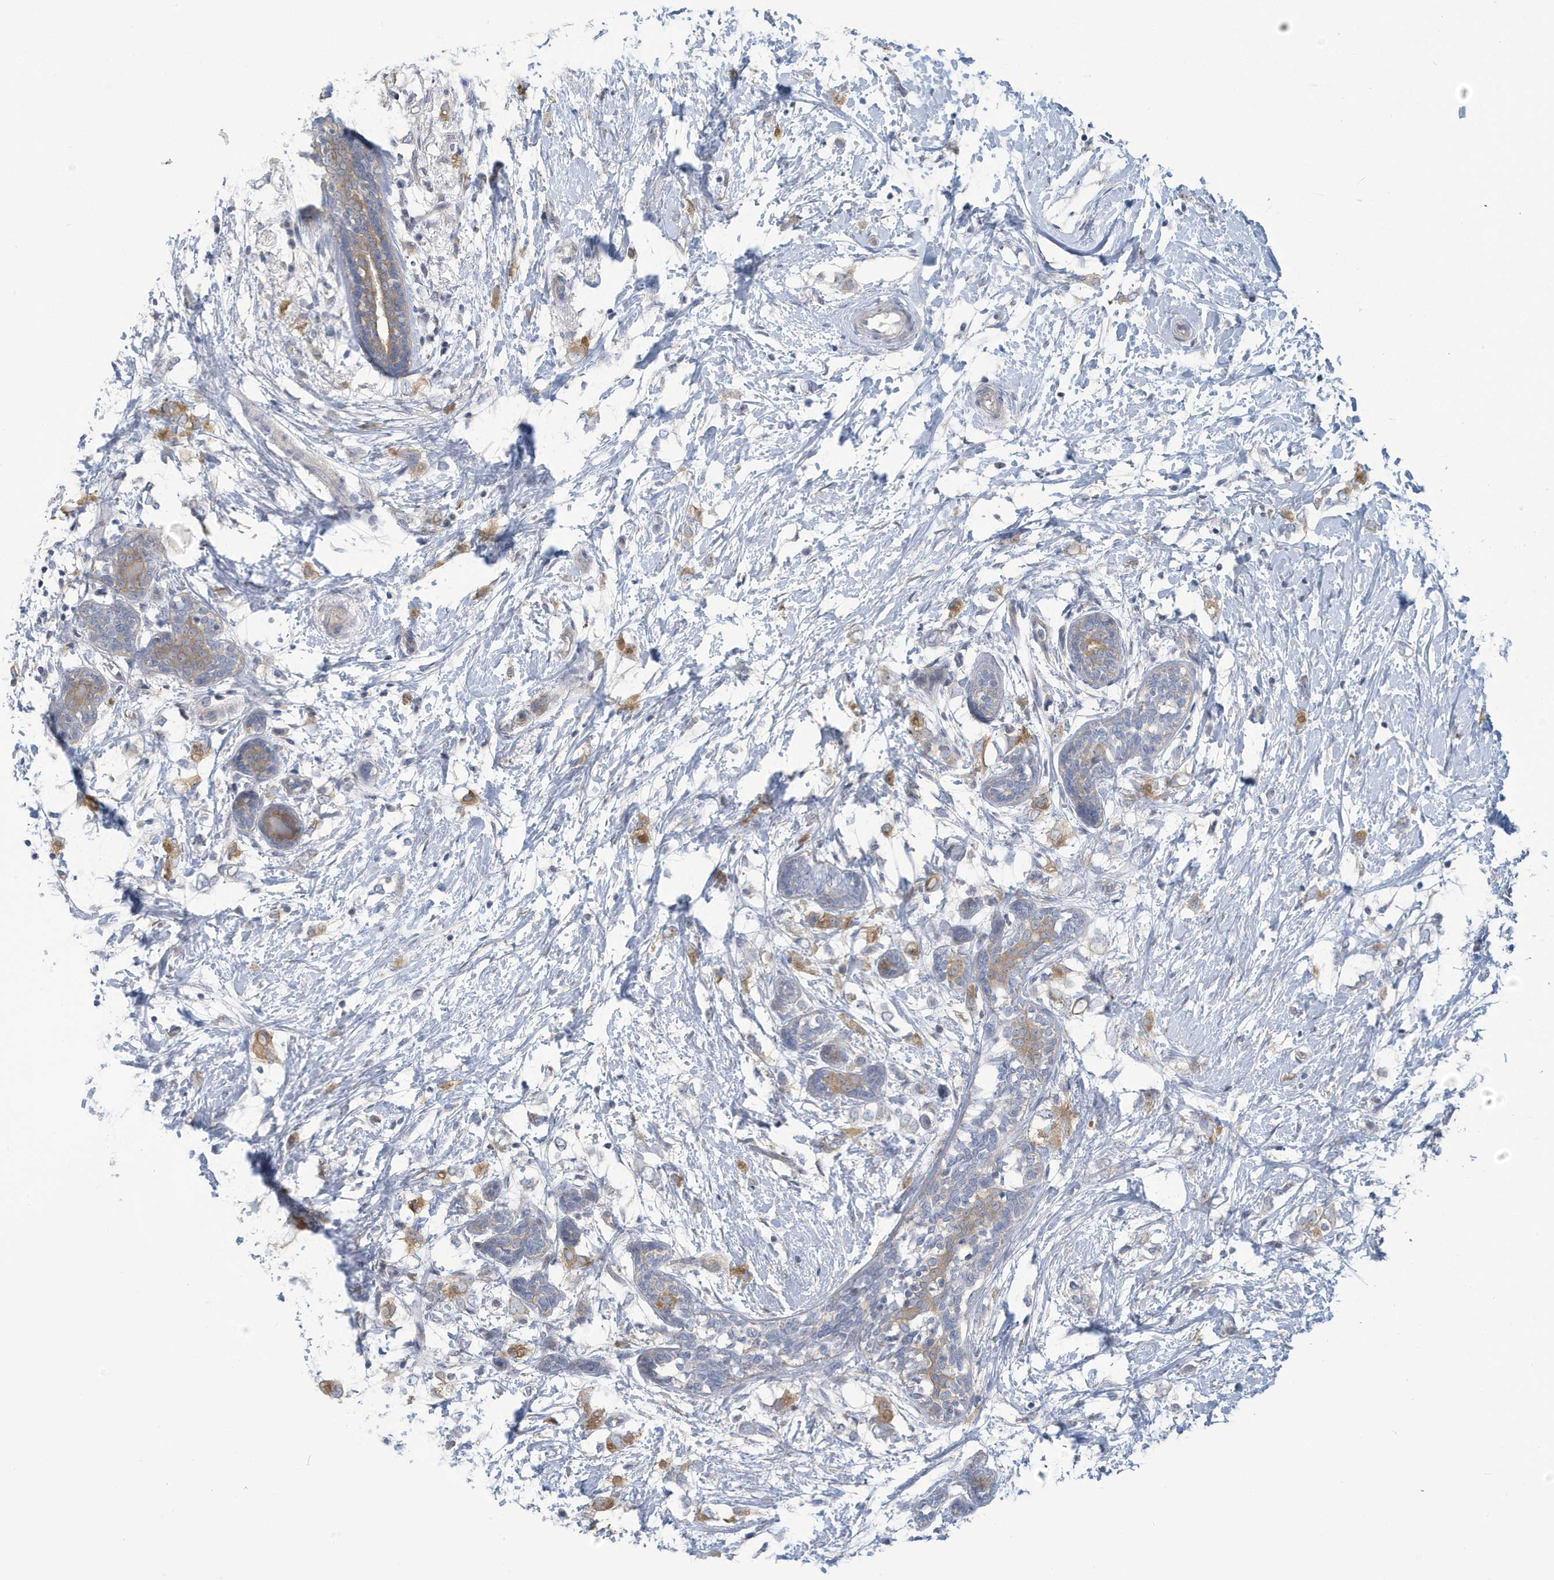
{"staining": {"intensity": "moderate", "quantity": "<25%", "location": "cytoplasmic/membranous"}, "tissue": "breast cancer", "cell_type": "Tumor cells", "image_type": "cancer", "snomed": [{"axis": "morphology", "description": "Normal tissue, NOS"}, {"axis": "morphology", "description": "Lobular carcinoma"}, {"axis": "topography", "description": "Breast"}], "caption": "There is low levels of moderate cytoplasmic/membranous expression in tumor cells of breast lobular carcinoma, as demonstrated by immunohistochemical staining (brown color).", "gene": "VTA1", "patient": {"sex": "female", "age": 47}}